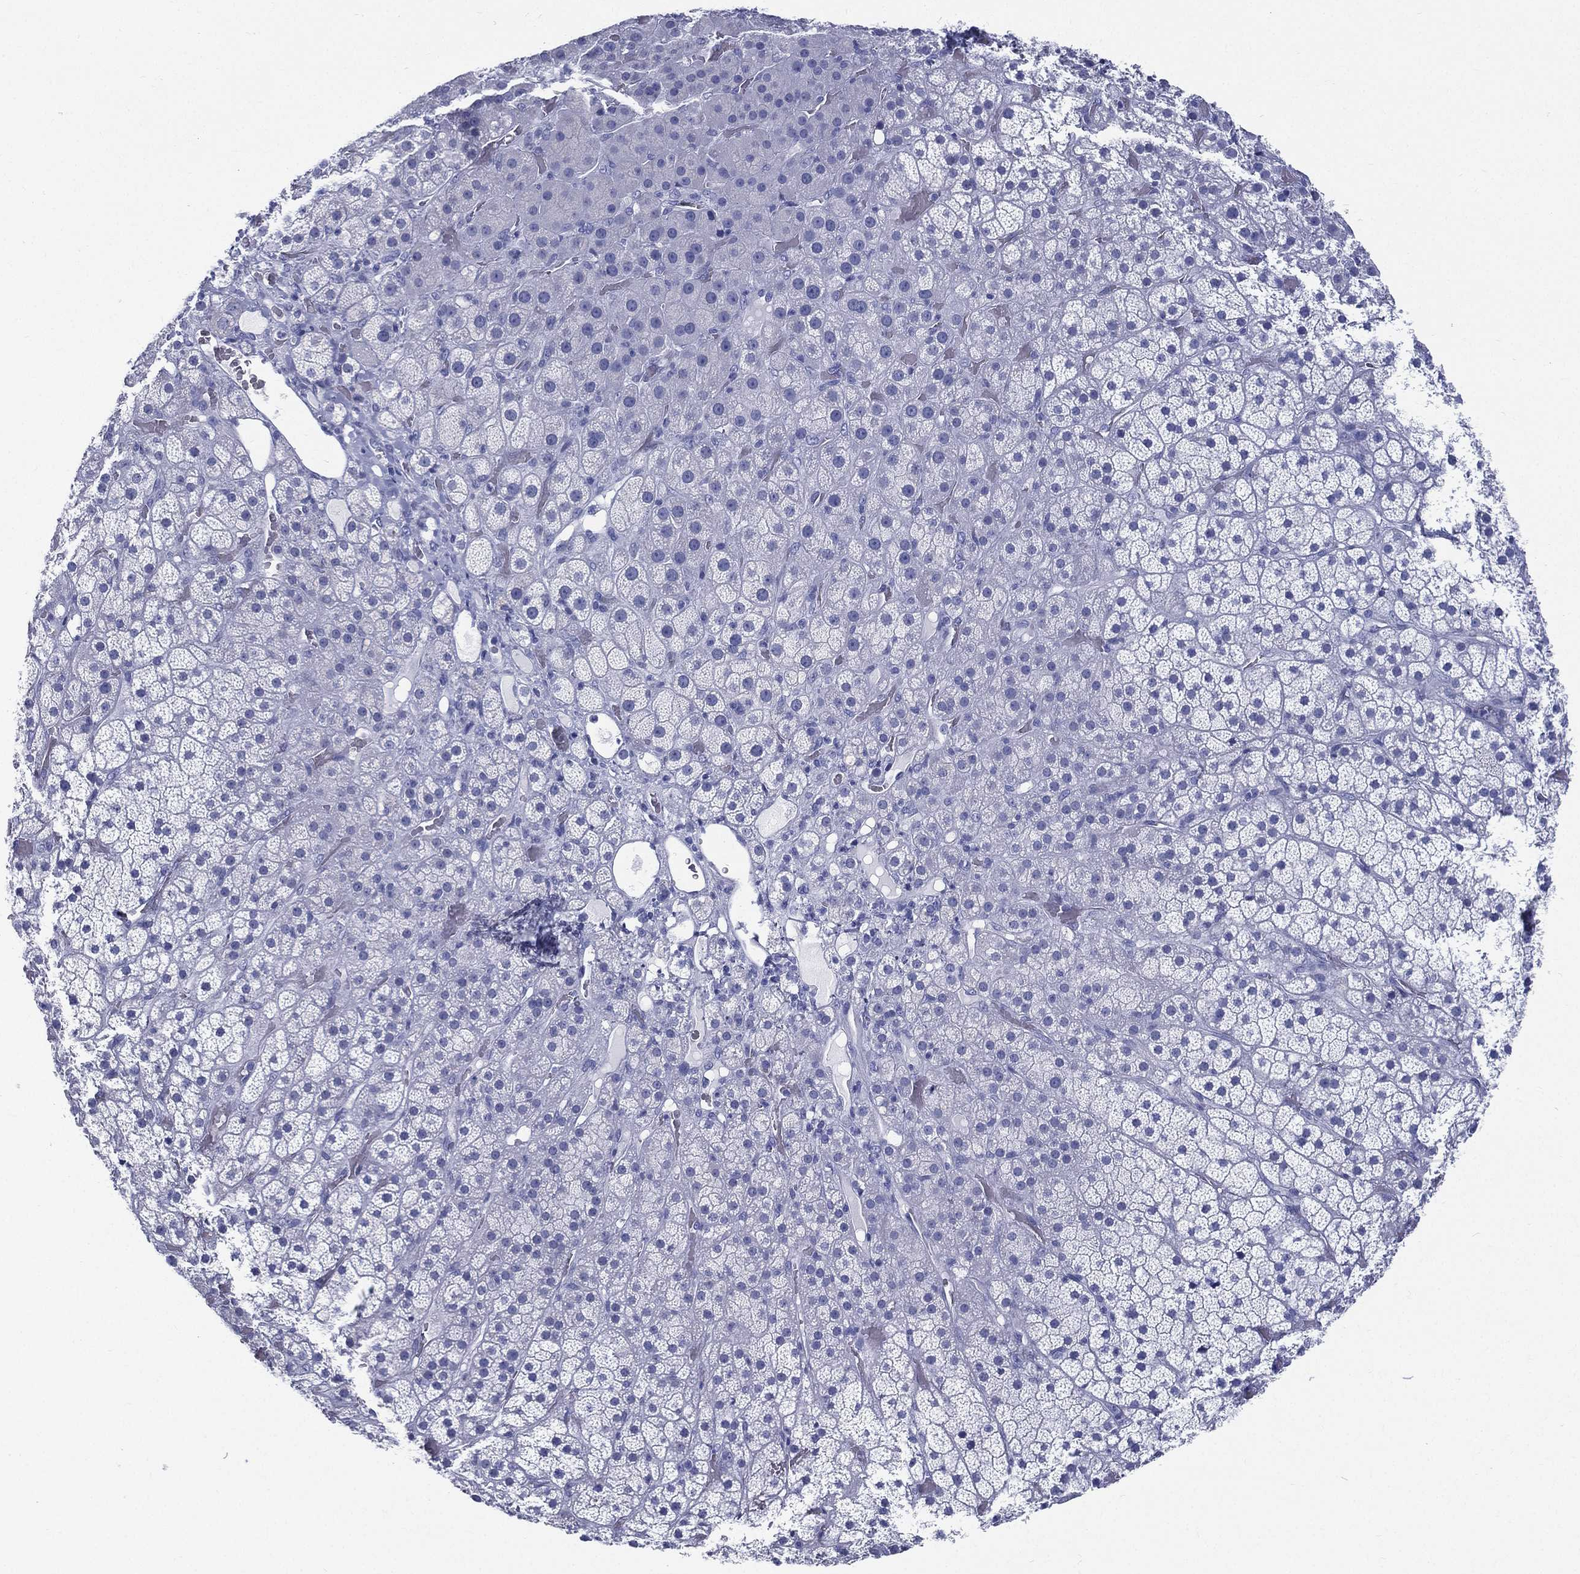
{"staining": {"intensity": "negative", "quantity": "none", "location": "none"}, "tissue": "adrenal gland", "cell_type": "Glandular cells", "image_type": "normal", "snomed": [{"axis": "morphology", "description": "Normal tissue, NOS"}, {"axis": "topography", "description": "Adrenal gland"}], "caption": "An image of human adrenal gland is negative for staining in glandular cells. Nuclei are stained in blue.", "gene": "RSPH4A", "patient": {"sex": "male", "age": 57}}